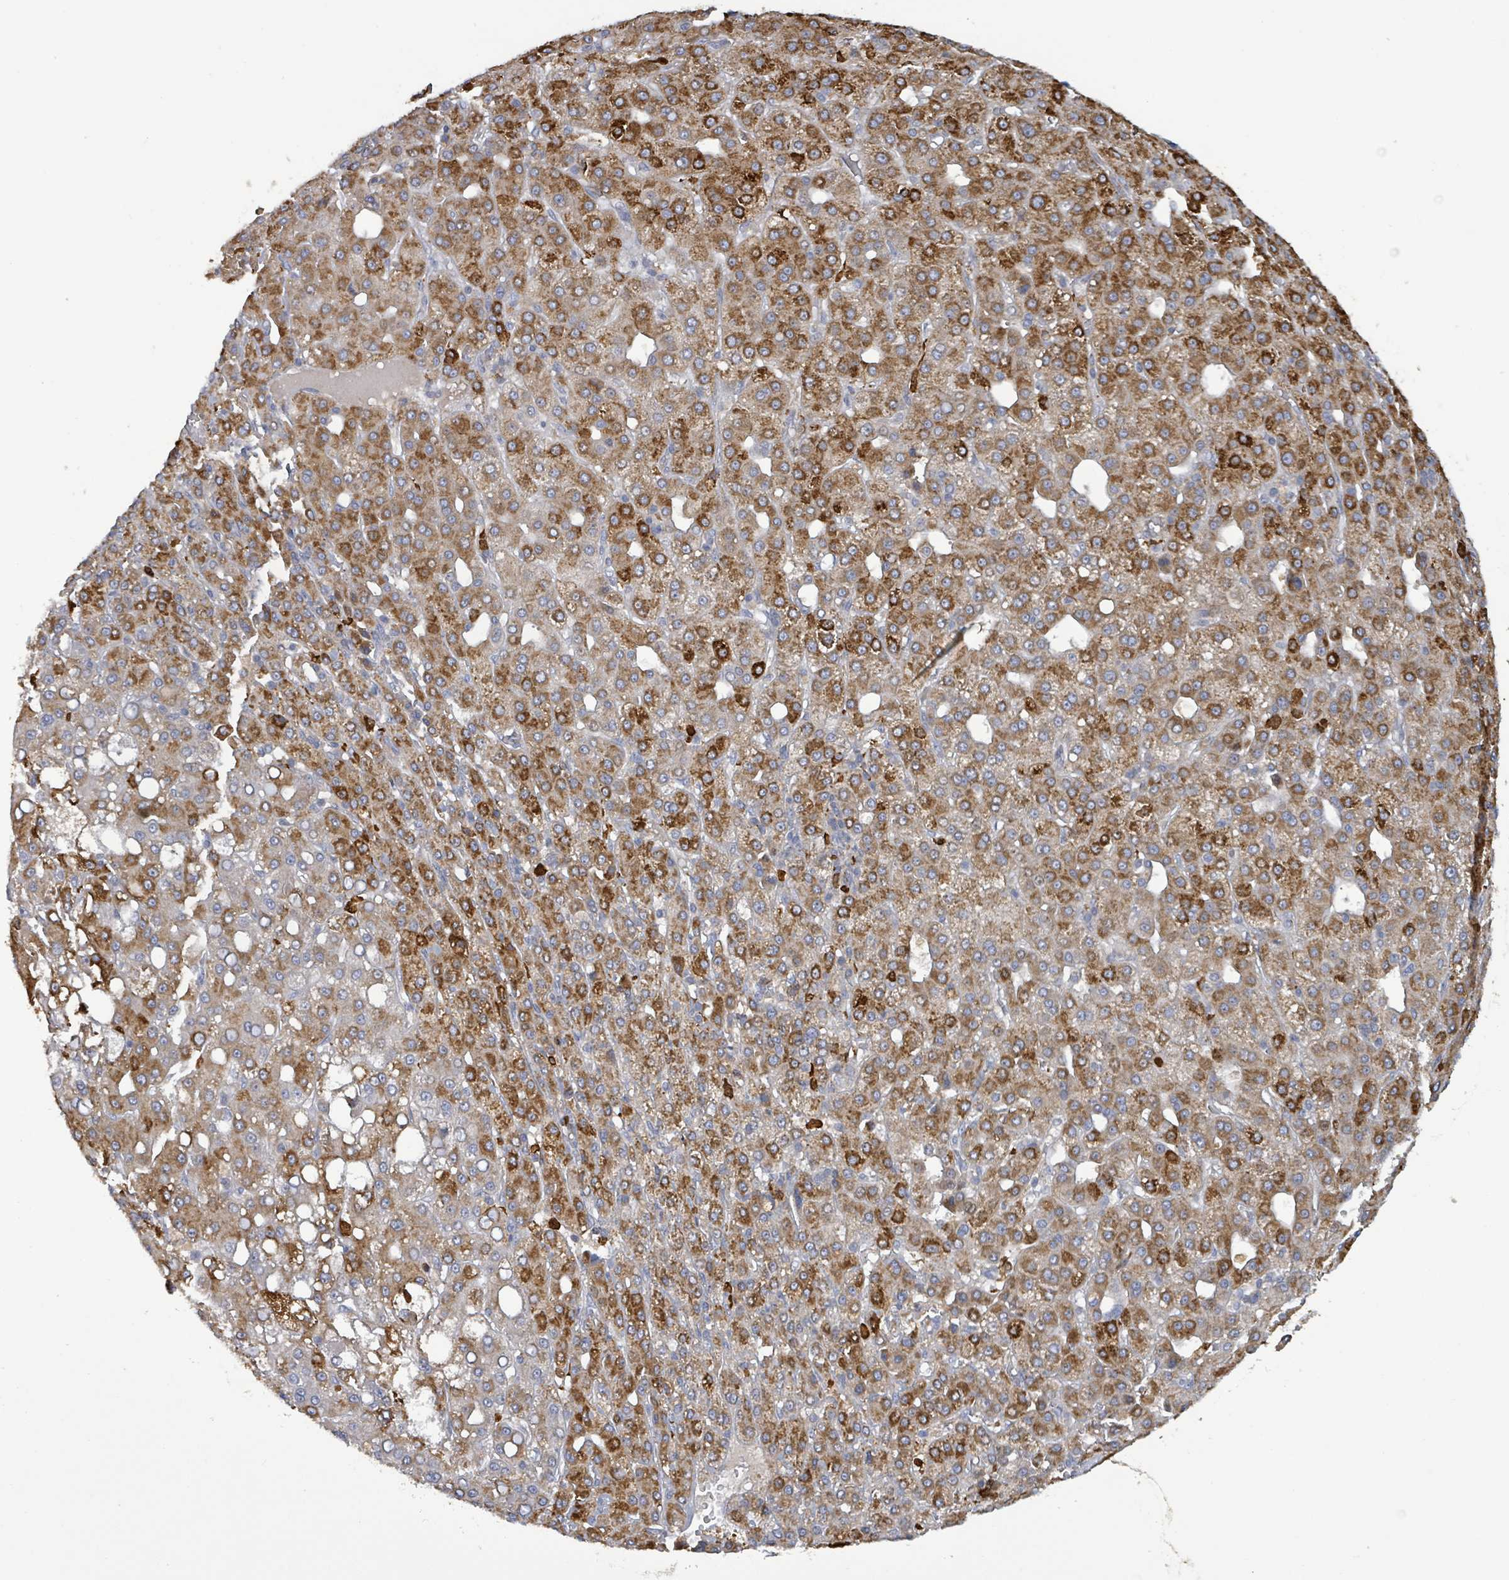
{"staining": {"intensity": "strong", "quantity": ">75%", "location": "cytoplasmic/membranous"}, "tissue": "liver cancer", "cell_type": "Tumor cells", "image_type": "cancer", "snomed": [{"axis": "morphology", "description": "Carcinoma, Hepatocellular, NOS"}, {"axis": "topography", "description": "Liver"}], "caption": "IHC of human hepatocellular carcinoma (liver) reveals high levels of strong cytoplasmic/membranous expression in approximately >75% of tumor cells.", "gene": "FAM210A", "patient": {"sex": "male", "age": 65}}